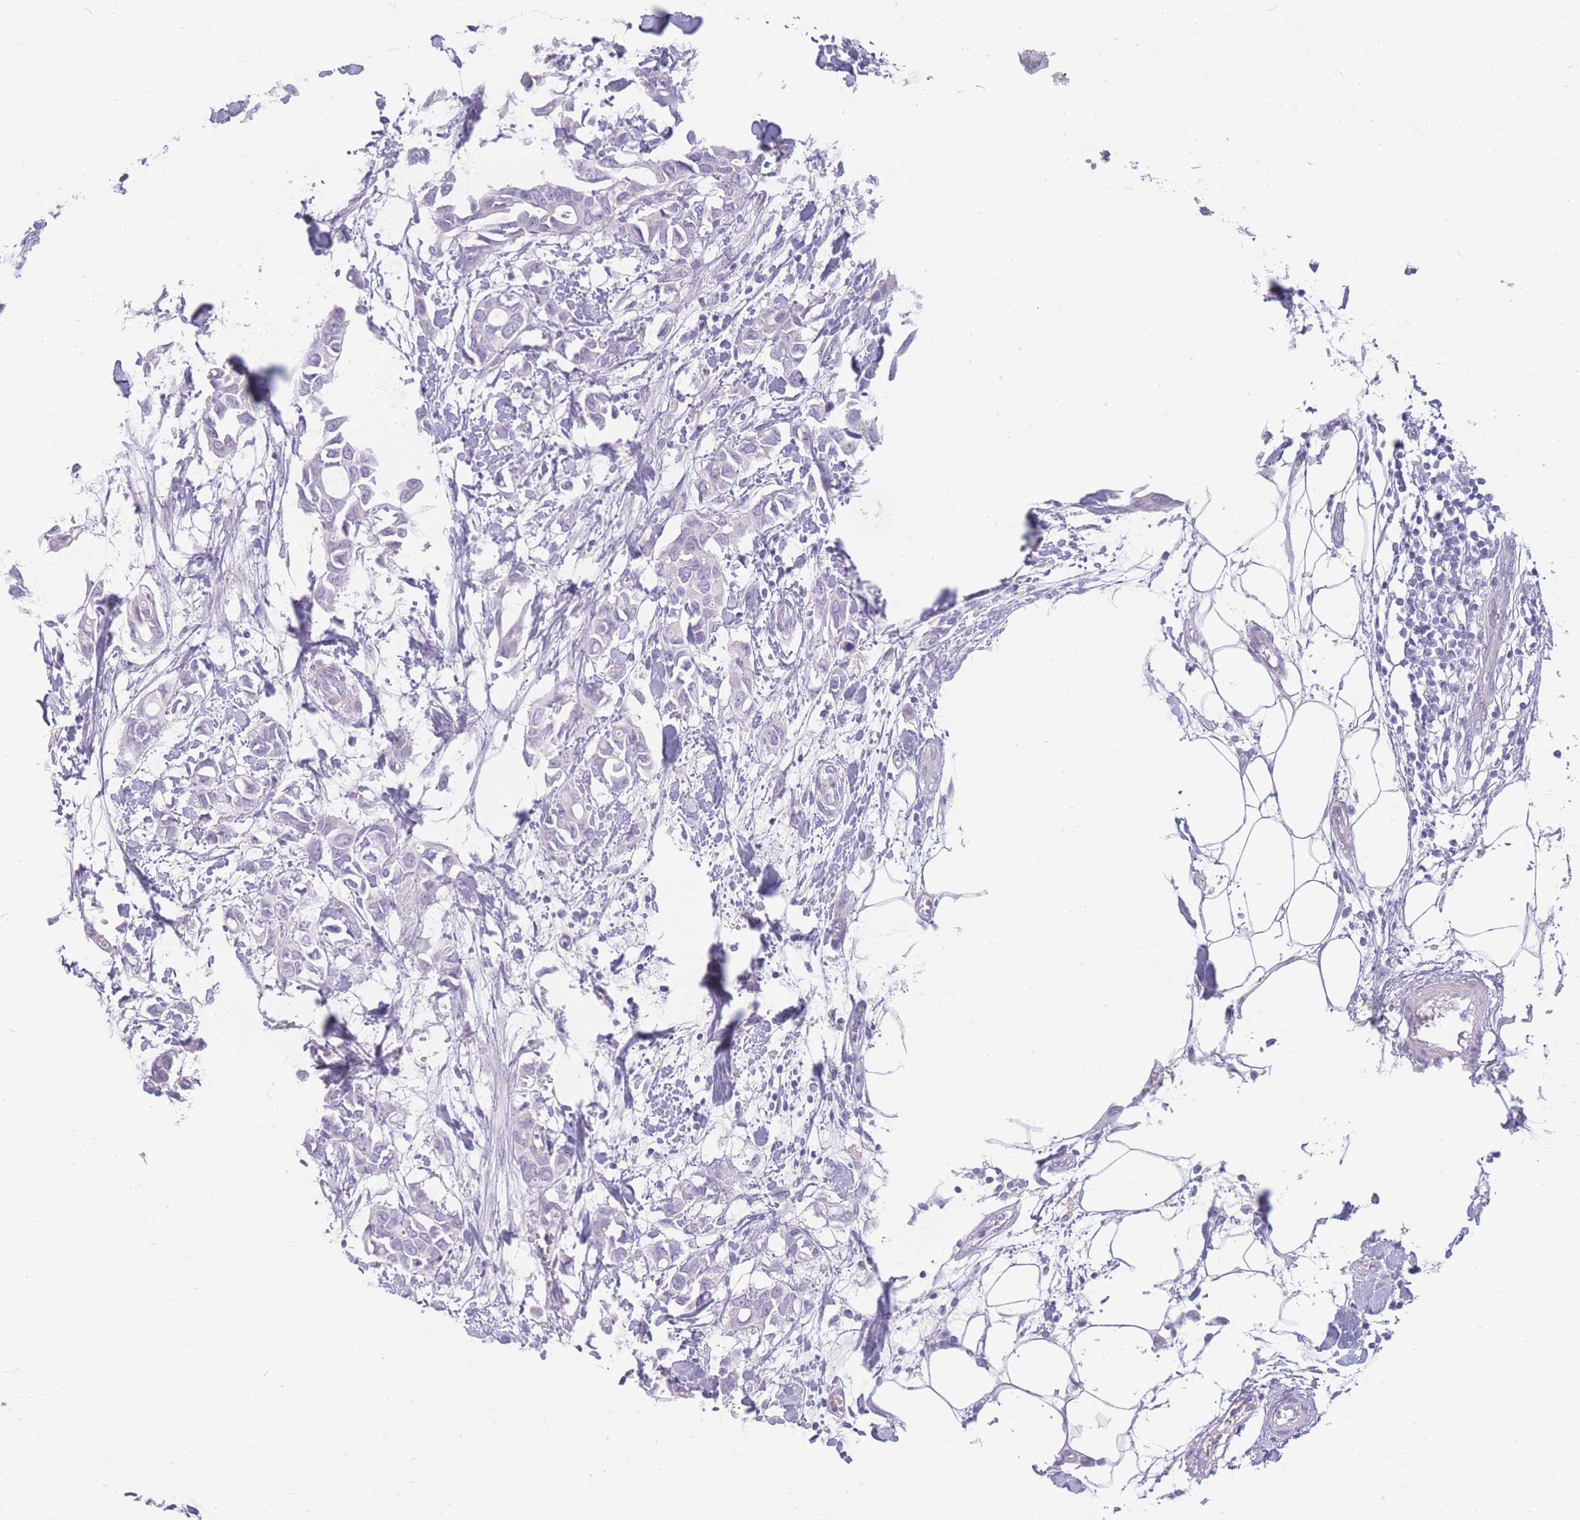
{"staining": {"intensity": "negative", "quantity": "none", "location": "none"}, "tissue": "breast cancer", "cell_type": "Tumor cells", "image_type": "cancer", "snomed": [{"axis": "morphology", "description": "Duct carcinoma"}, {"axis": "topography", "description": "Breast"}], "caption": "A high-resolution image shows IHC staining of breast cancer, which demonstrates no significant expression in tumor cells.", "gene": "UPK1A", "patient": {"sex": "female", "age": 41}}